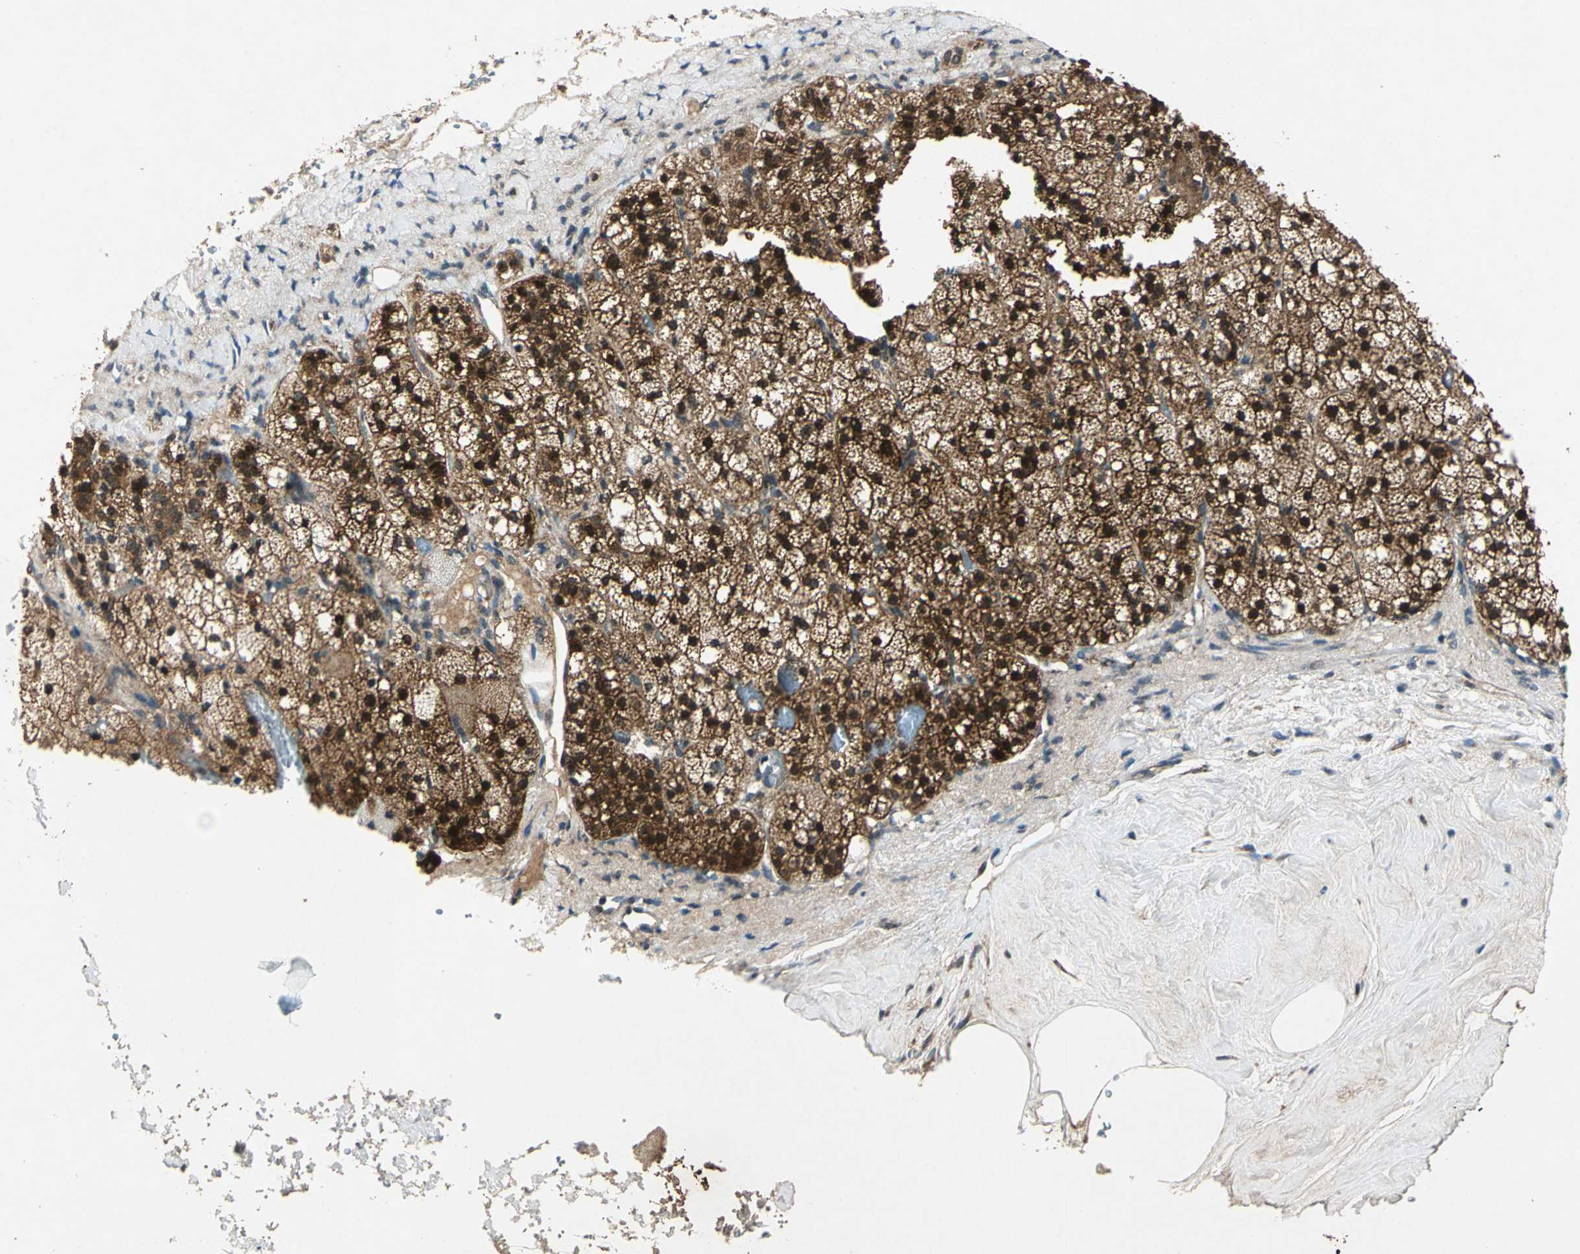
{"staining": {"intensity": "strong", "quantity": ">75%", "location": "cytoplasmic/membranous,nuclear"}, "tissue": "adrenal gland", "cell_type": "Glandular cells", "image_type": "normal", "snomed": [{"axis": "morphology", "description": "Normal tissue, NOS"}, {"axis": "topography", "description": "Adrenal gland"}], "caption": "Protein expression by immunohistochemistry displays strong cytoplasmic/membranous,nuclear expression in about >75% of glandular cells in normal adrenal gland. (Brightfield microscopy of DAB IHC at high magnification).", "gene": "AHSA1", "patient": {"sex": "male", "age": 35}}